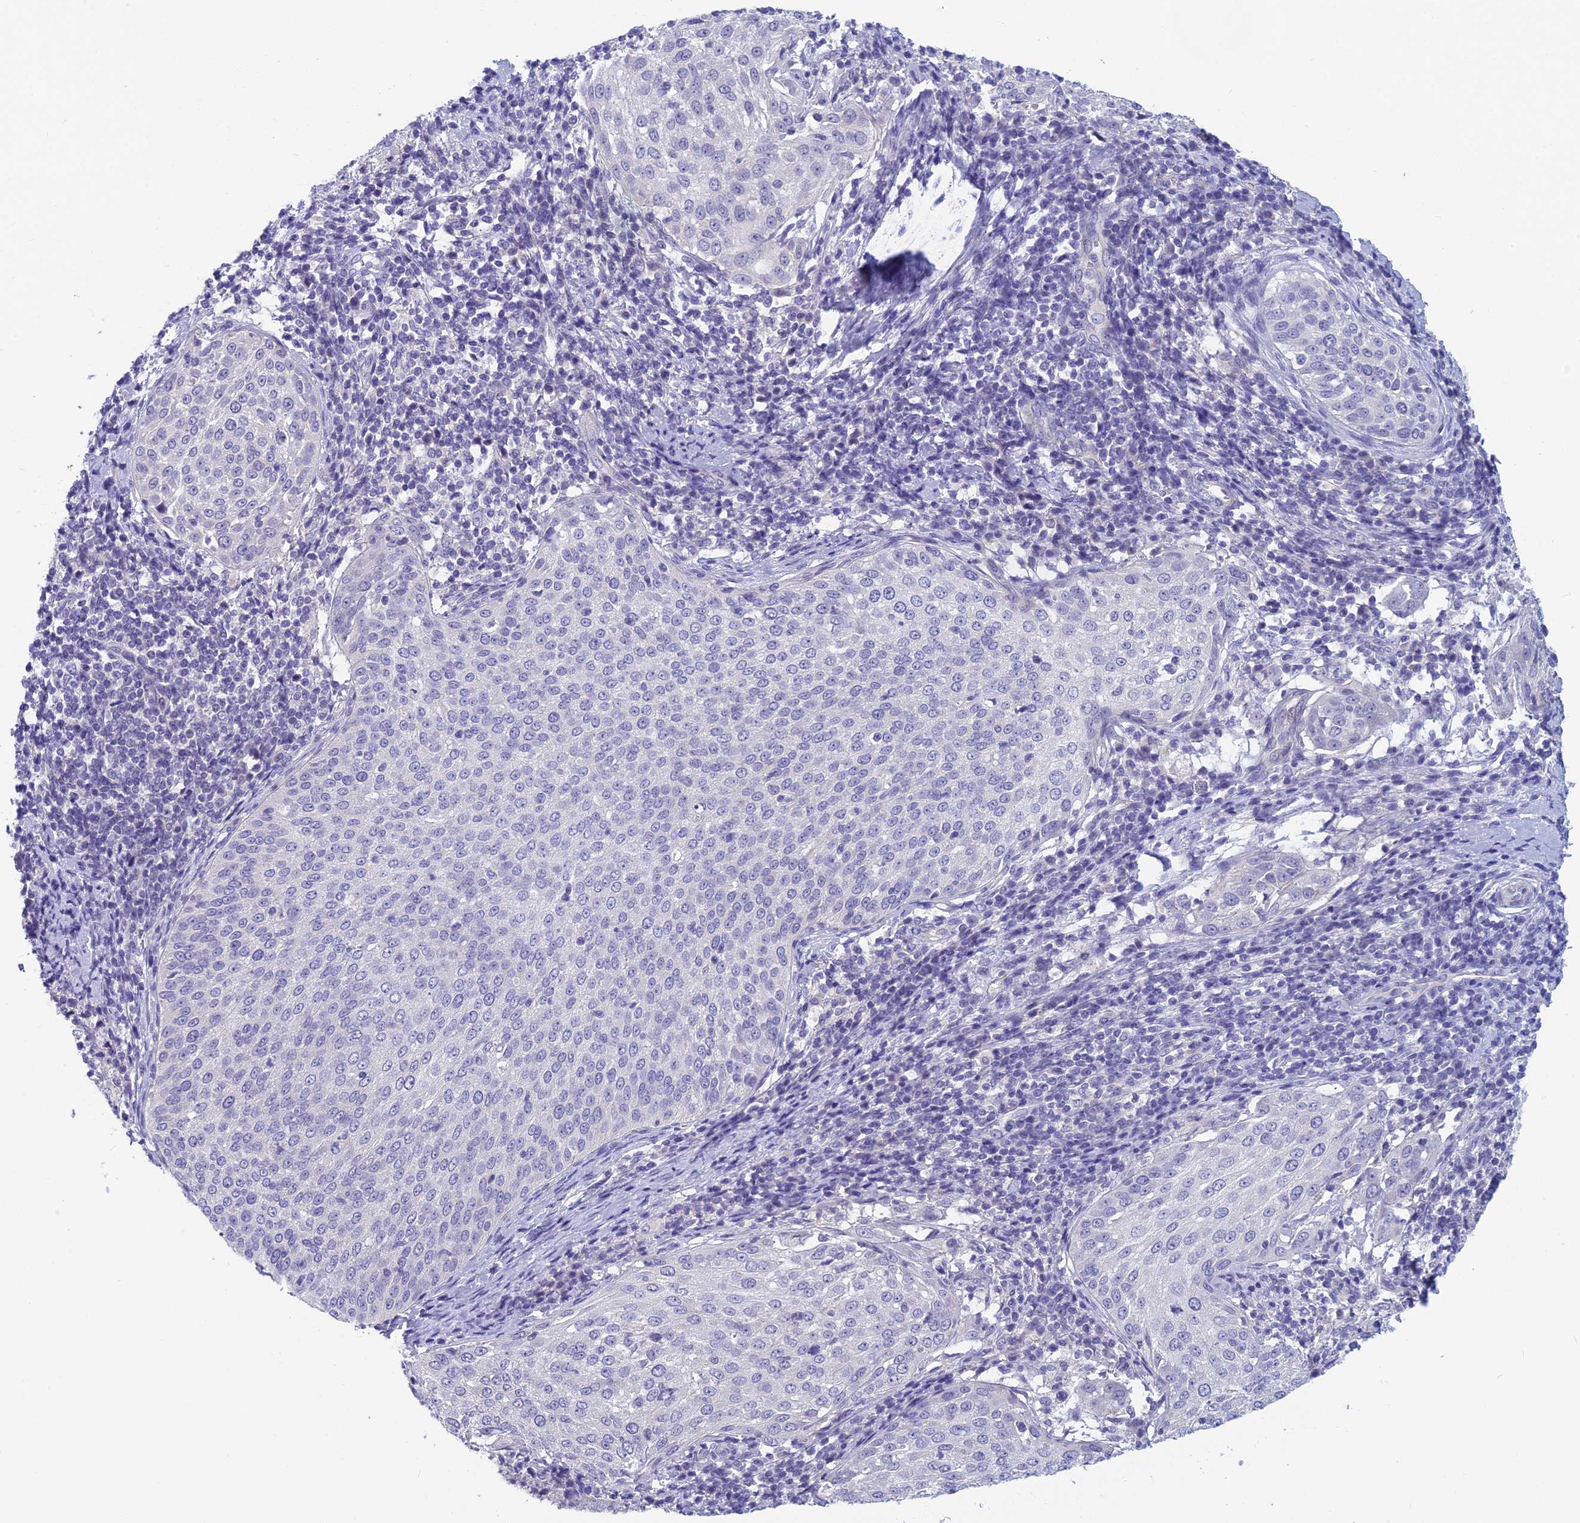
{"staining": {"intensity": "negative", "quantity": "none", "location": "none"}, "tissue": "cervical cancer", "cell_type": "Tumor cells", "image_type": "cancer", "snomed": [{"axis": "morphology", "description": "Squamous cell carcinoma, NOS"}, {"axis": "topography", "description": "Cervix"}], "caption": "Tumor cells are negative for brown protein staining in squamous cell carcinoma (cervical). (IHC, brightfield microscopy, high magnification).", "gene": "RBM41", "patient": {"sex": "female", "age": 57}}